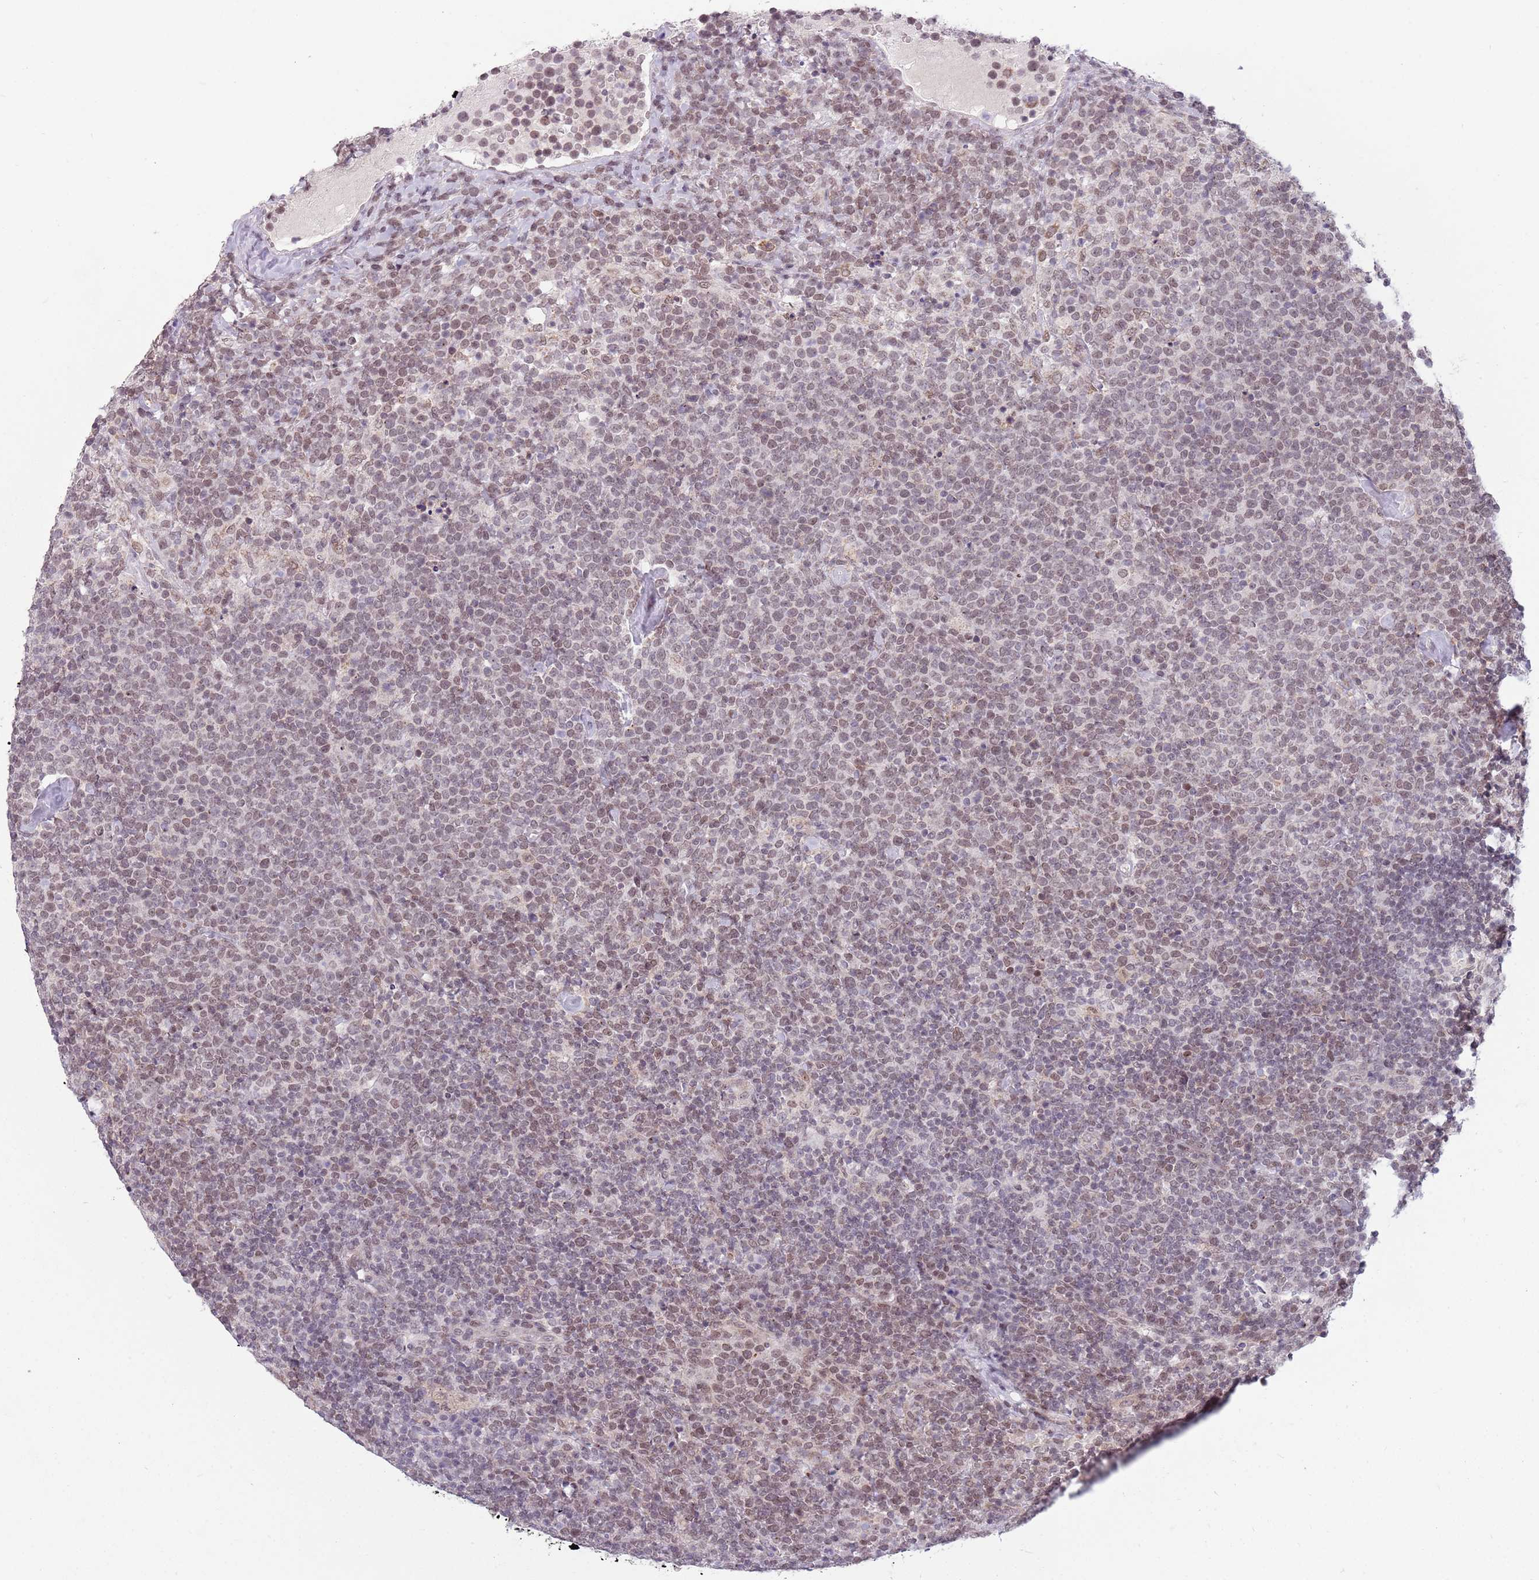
{"staining": {"intensity": "moderate", "quantity": "25%-75%", "location": "nuclear"}, "tissue": "lymphoma", "cell_type": "Tumor cells", "image_type": "cancer", "snomed": [{"axis": "morphology", "description": "Malignant lymphoma, non-Hodgkin's type, High grade"}, {"axis": "topography", "description": "Lymph node"}], "caption": "Human lymphoma stained for a protein (brown) exhibits moderate nuclear positive staining in approximately 25%-75% of tumor cells.", "gene": "ZNF574", "patient": {"sex": "male", "age": 61}}